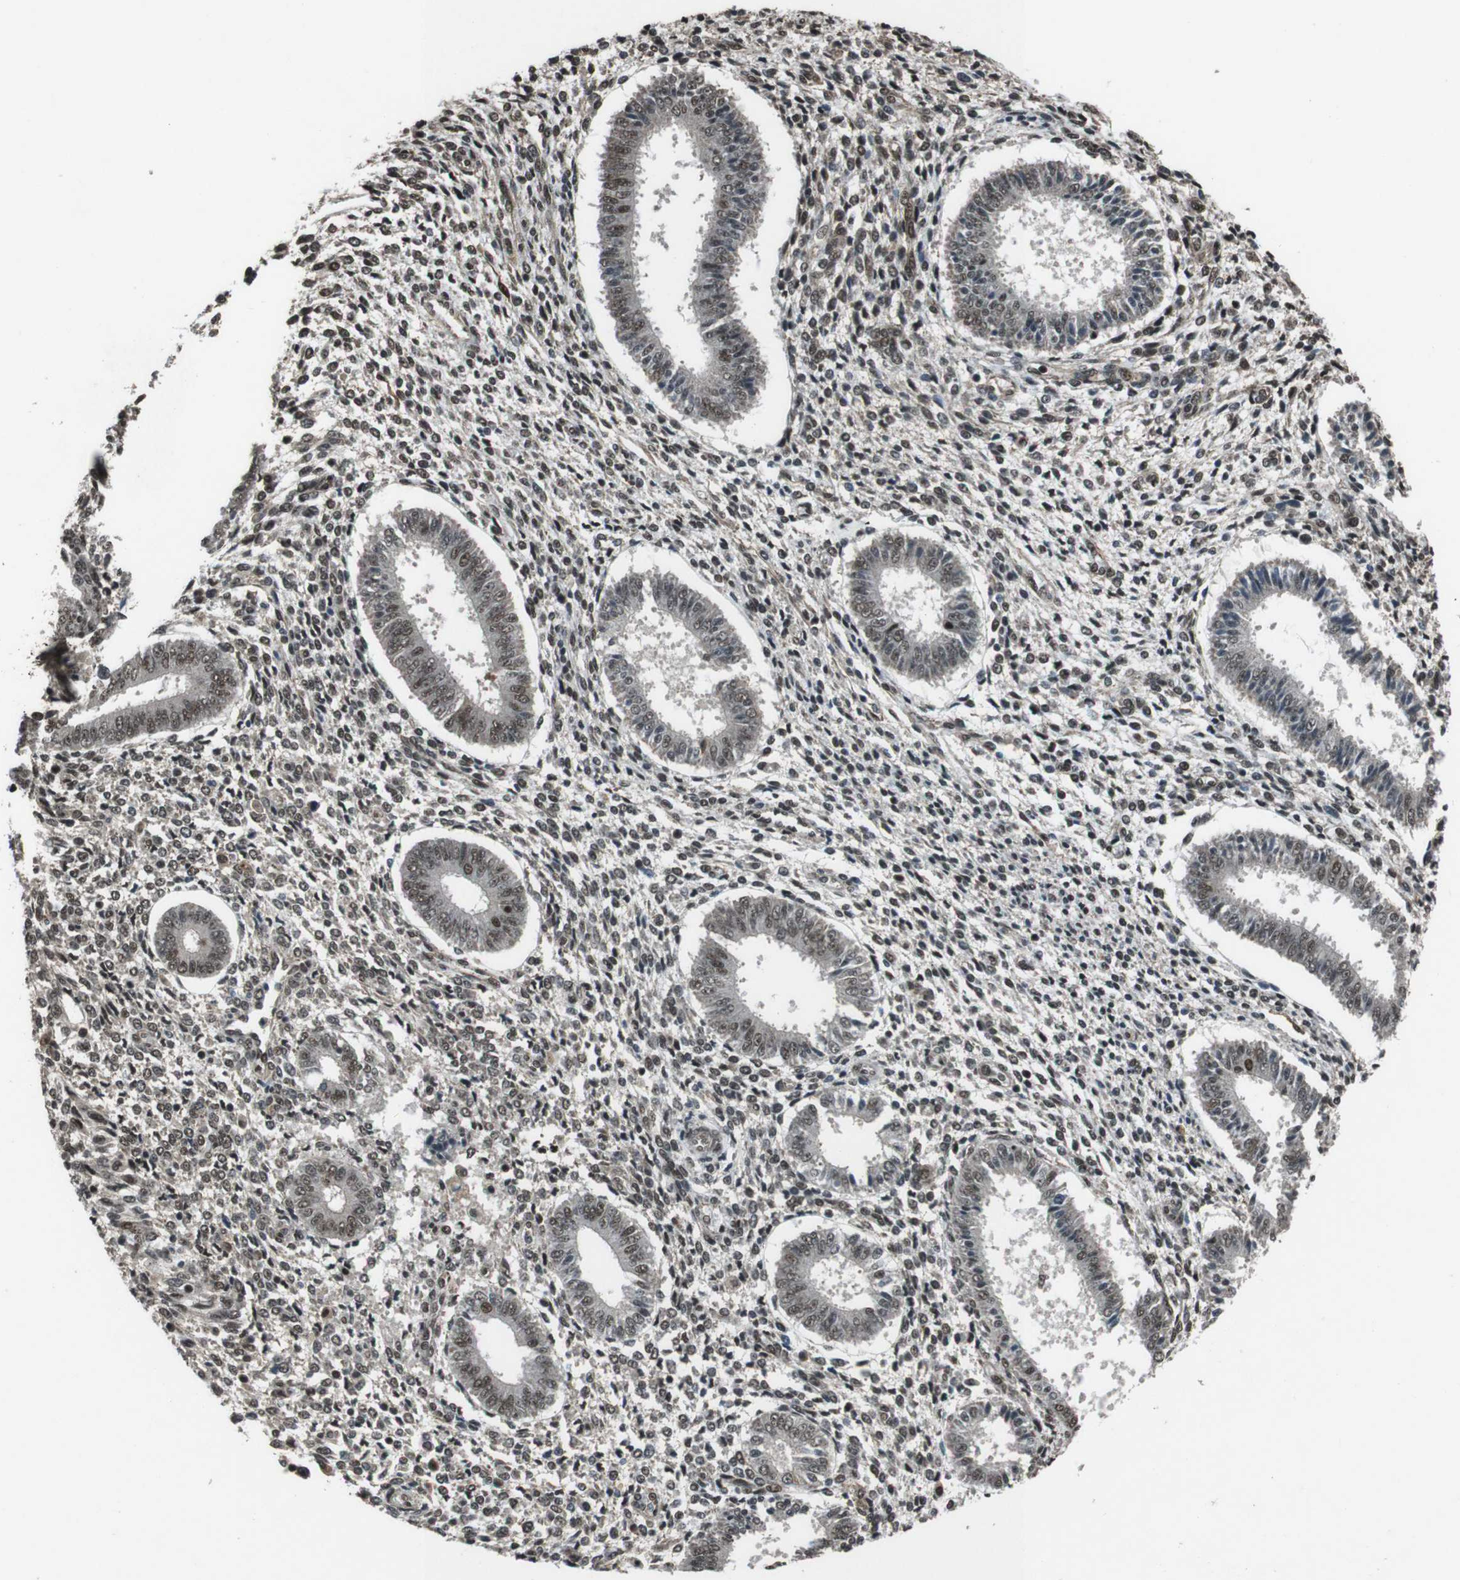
{"staining": {"intensity": "weak", "quantity": "25%-75%", "location": "nuclear"}, "tissue": "endometrium", "cell_type": "Cells in endometrial stroma", "image_type": "normal", "snomed": [{"axis": "morphology", "description": "Normal tissue, NOS"}, {"axis": "topography", "description": "Endometrium"}], "caption": "Weak nuclear positivity is identified in about 25%-75% of cells in endometrial stroma in benign endometrium. (DAB = brown stain, brightfield microscopy at high magnification).", "gene": "NR4A2", "patient": {"sex": "female", "age": 35}}